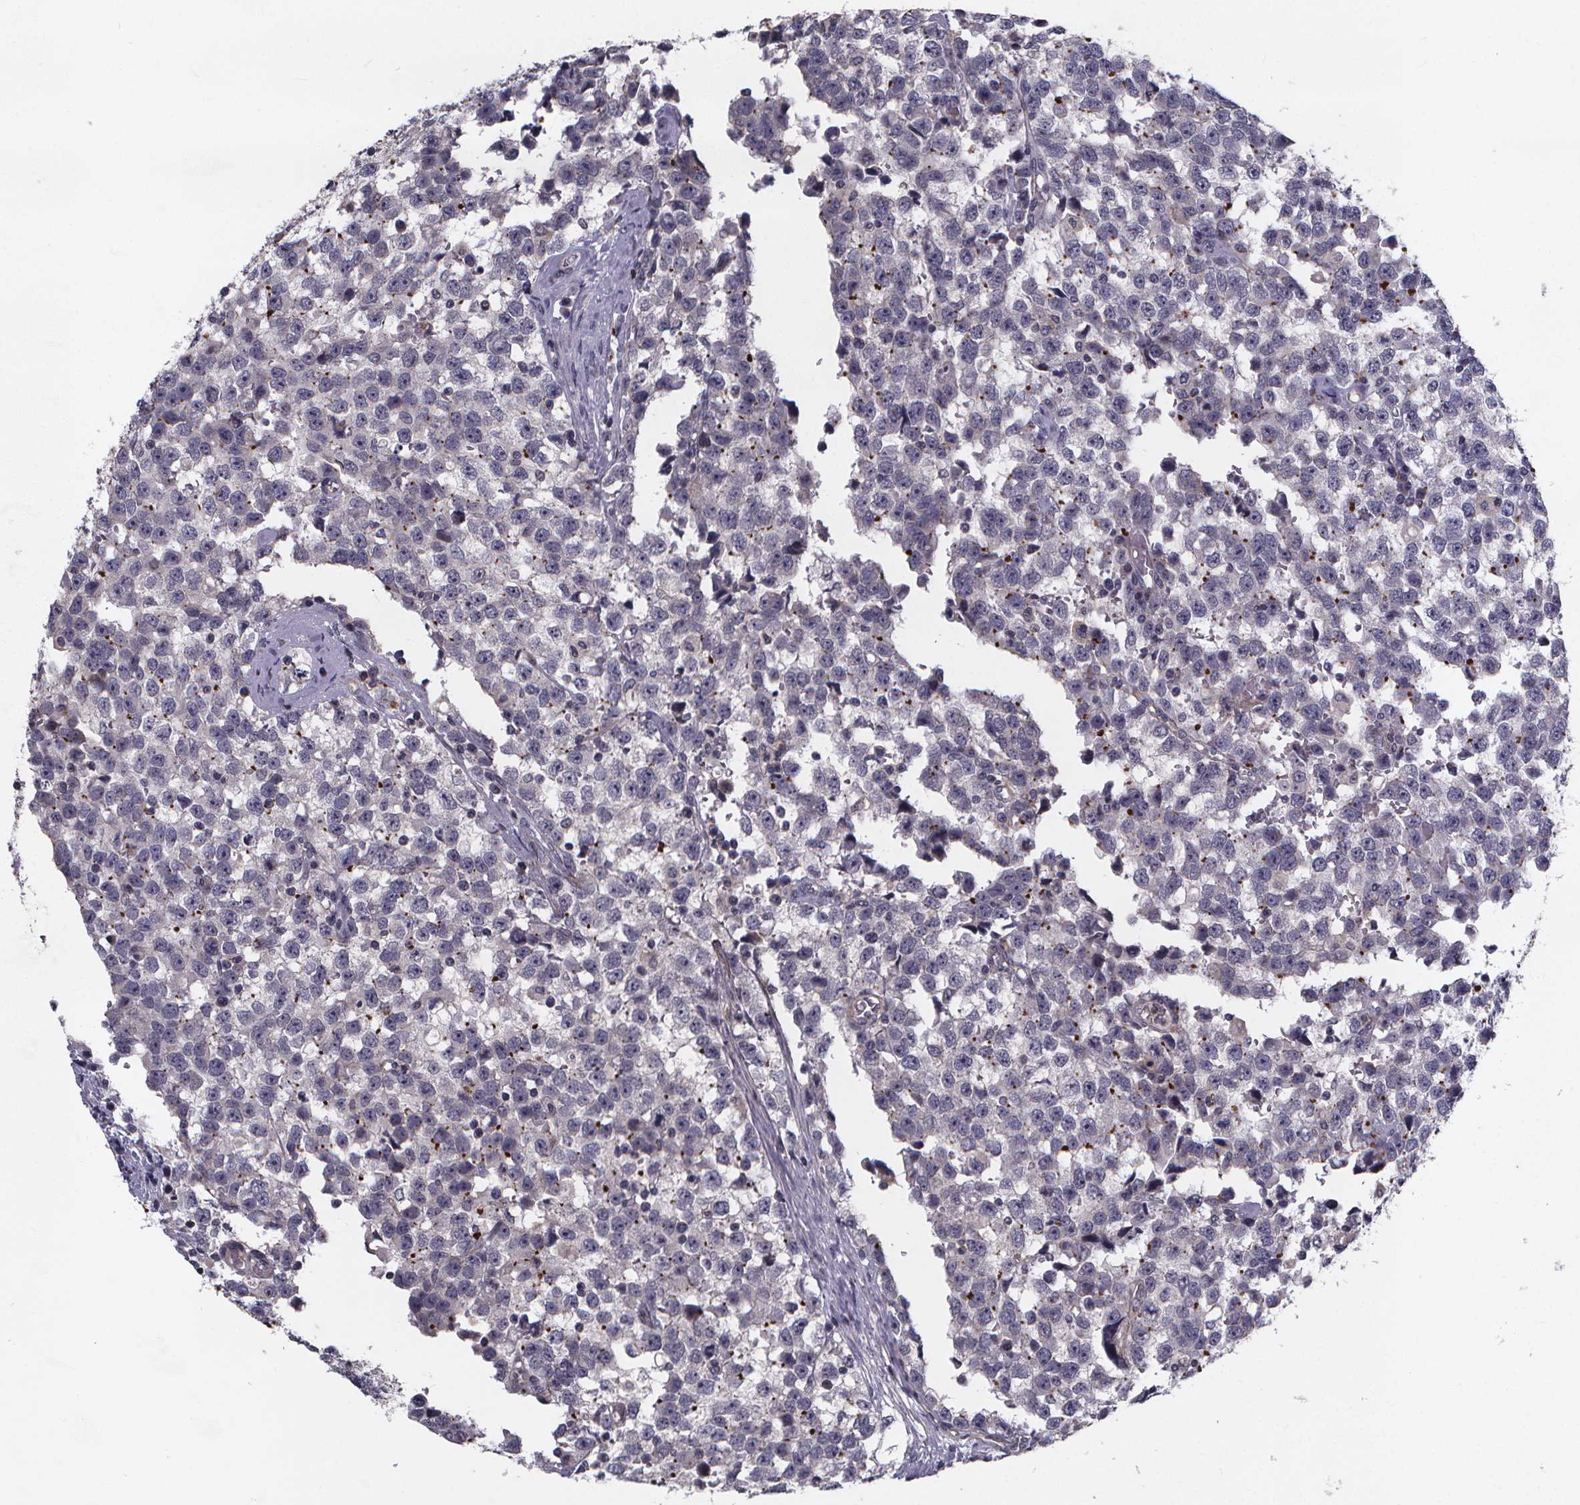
{"staining": {"intensity": "negative", "quantity": "none", "location": "none"}, "tissue": "testis cancer", "cell_type": "Tumor cells", "image_type": "cancer", "snomed": [{"axis": "morphology", "description": "Seminoma, NOS"}, {"axis": "topography", "description": "Testis"}], "caption": "High power microscopy histopathology image of an IHC image of testis seminoma, revealing no significant staining in tumor cells. (IHC, brightfield microscopy, high magnification).", "gene": "FBXW2", "patient": {"sex": "male", "age": 34}}